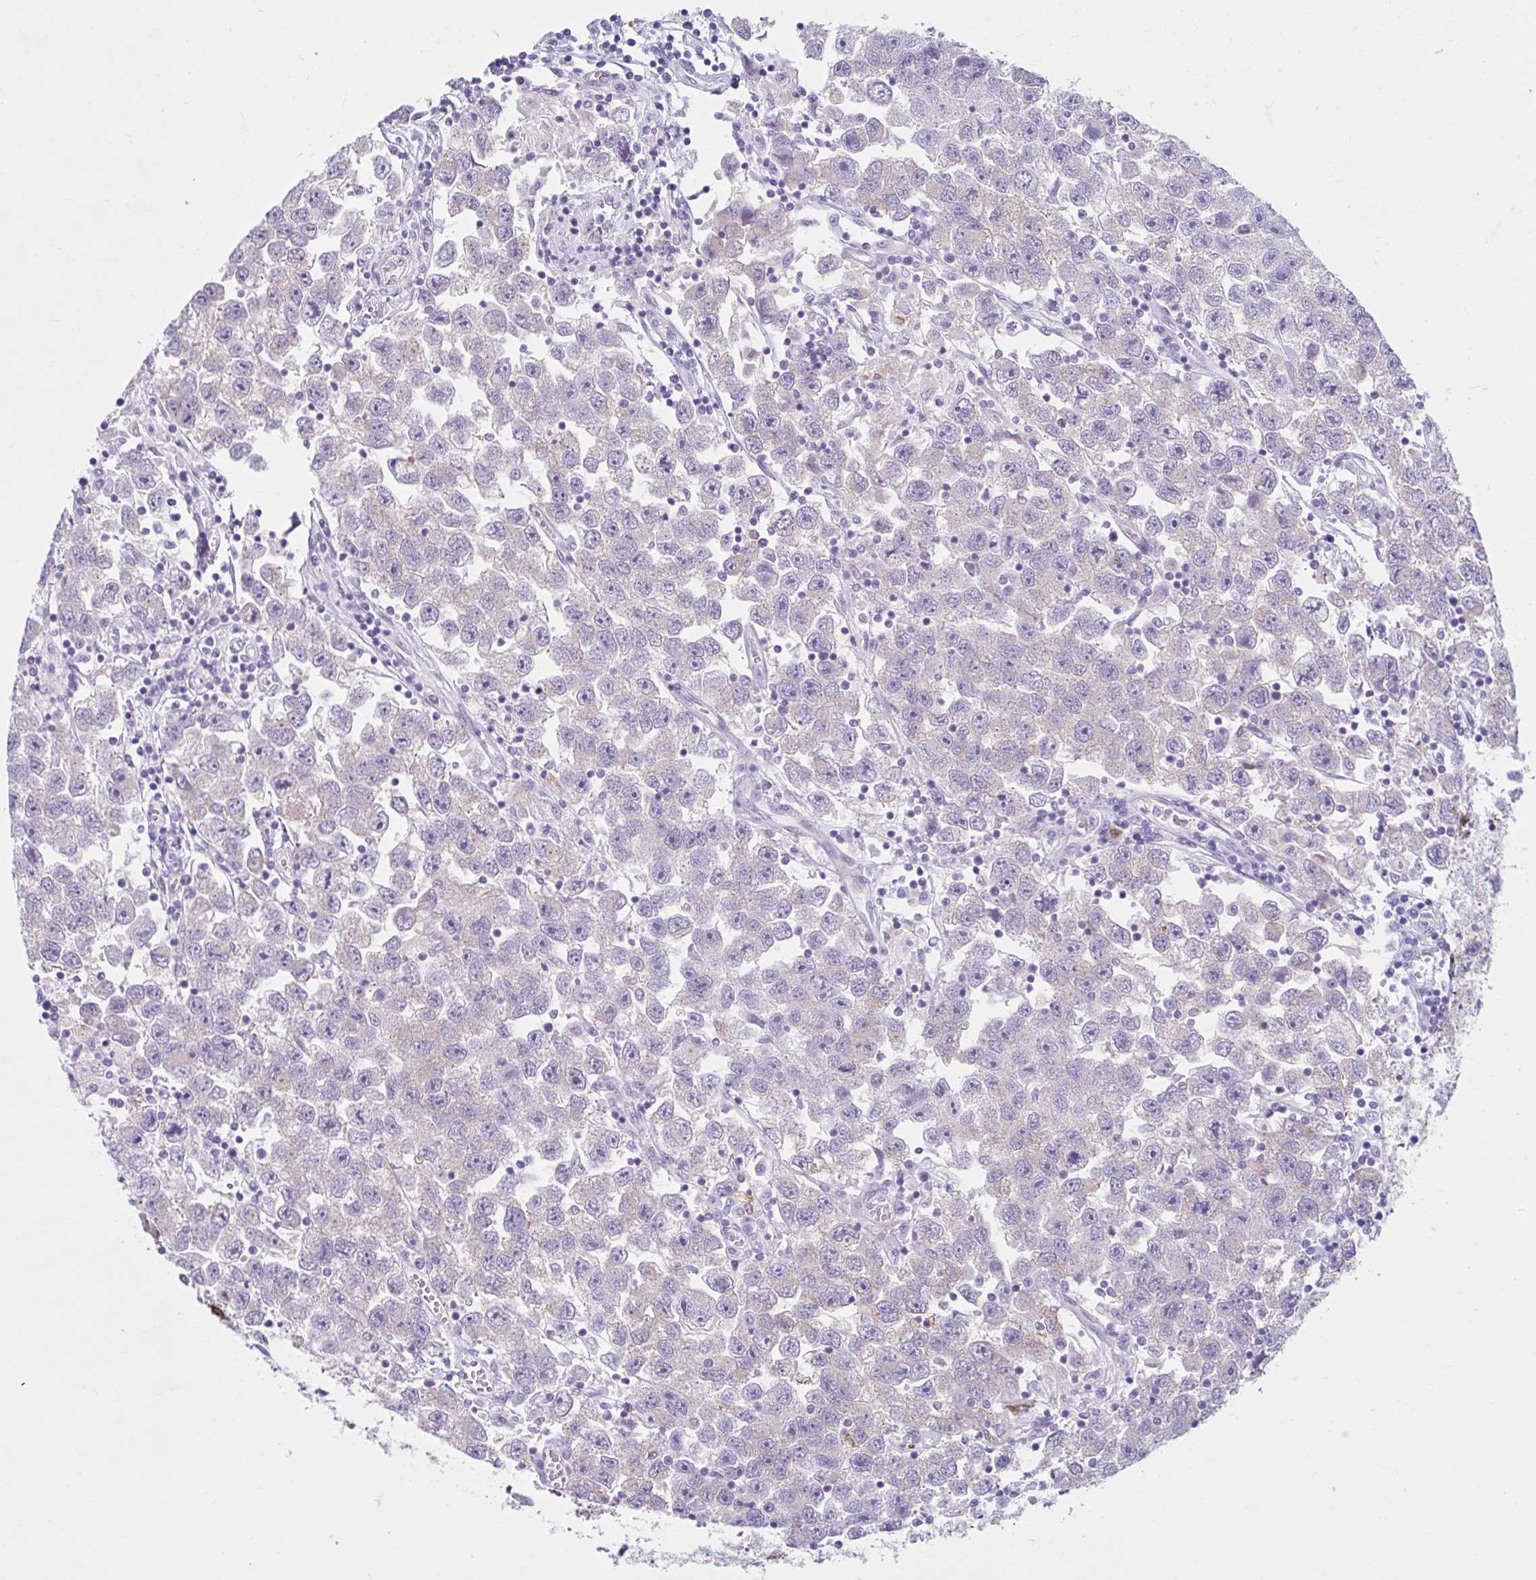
{"staining": {"intensity": "negative", "quantity": "none", "location": "none"}, "tissue": "testis cancer", "cell_type": "Tumor cells", "image_type": "cancer", "snomed": [{"axis": "morphology", "description": "Seminoma, NOS"}, {"axis": "topography", "description": "Testis"}], "caption": "This histopathology image is of testis cancer stained with immunohistochemistry to label a protein in brown with the nuclei are counter-stained blue. There is no expression in tumor cells. (DAB IHC with hematoxylin counter stain).", "gene": "CEP120", "patient": {"sex": "male", "age": 26}}